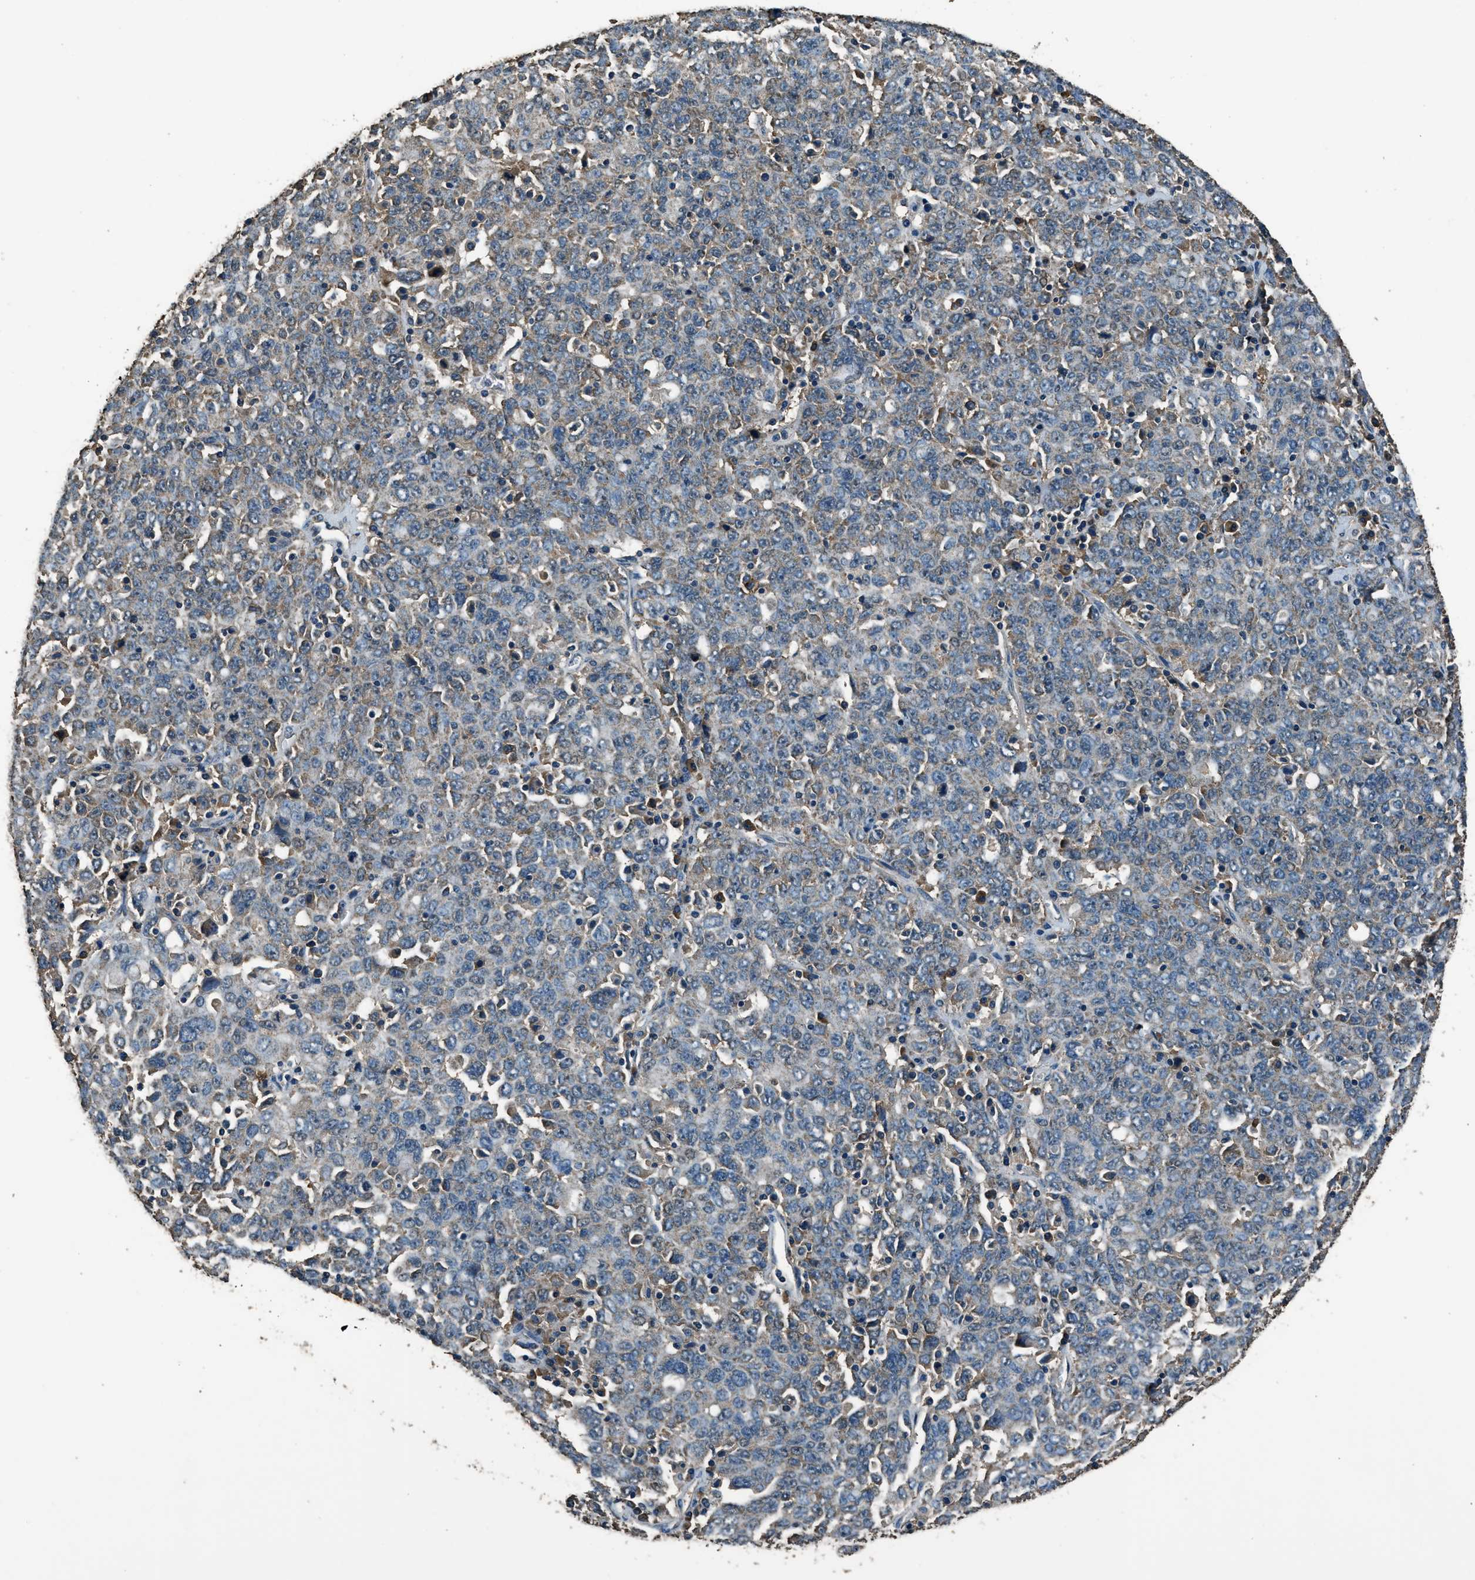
{"staining": {"intensity": "weak", "quantity": "<25%", "location": "cytoplasmic/membranous"}, "tissue": "ovarian cancer", "cell_type": "Tumor cells", "image_type": "cancer", "snomed": [{"axis": "morphology", "description": "Carcinoma, endometroid"}, {"axis": "topography", "description": "Ovary"}], "caption": "Tumor cells are negative for protein expression in human ovarian cancer (endometroid carcinoma).", "gene": "SALL3", "patient": {"sex": "female", "age": 62}}